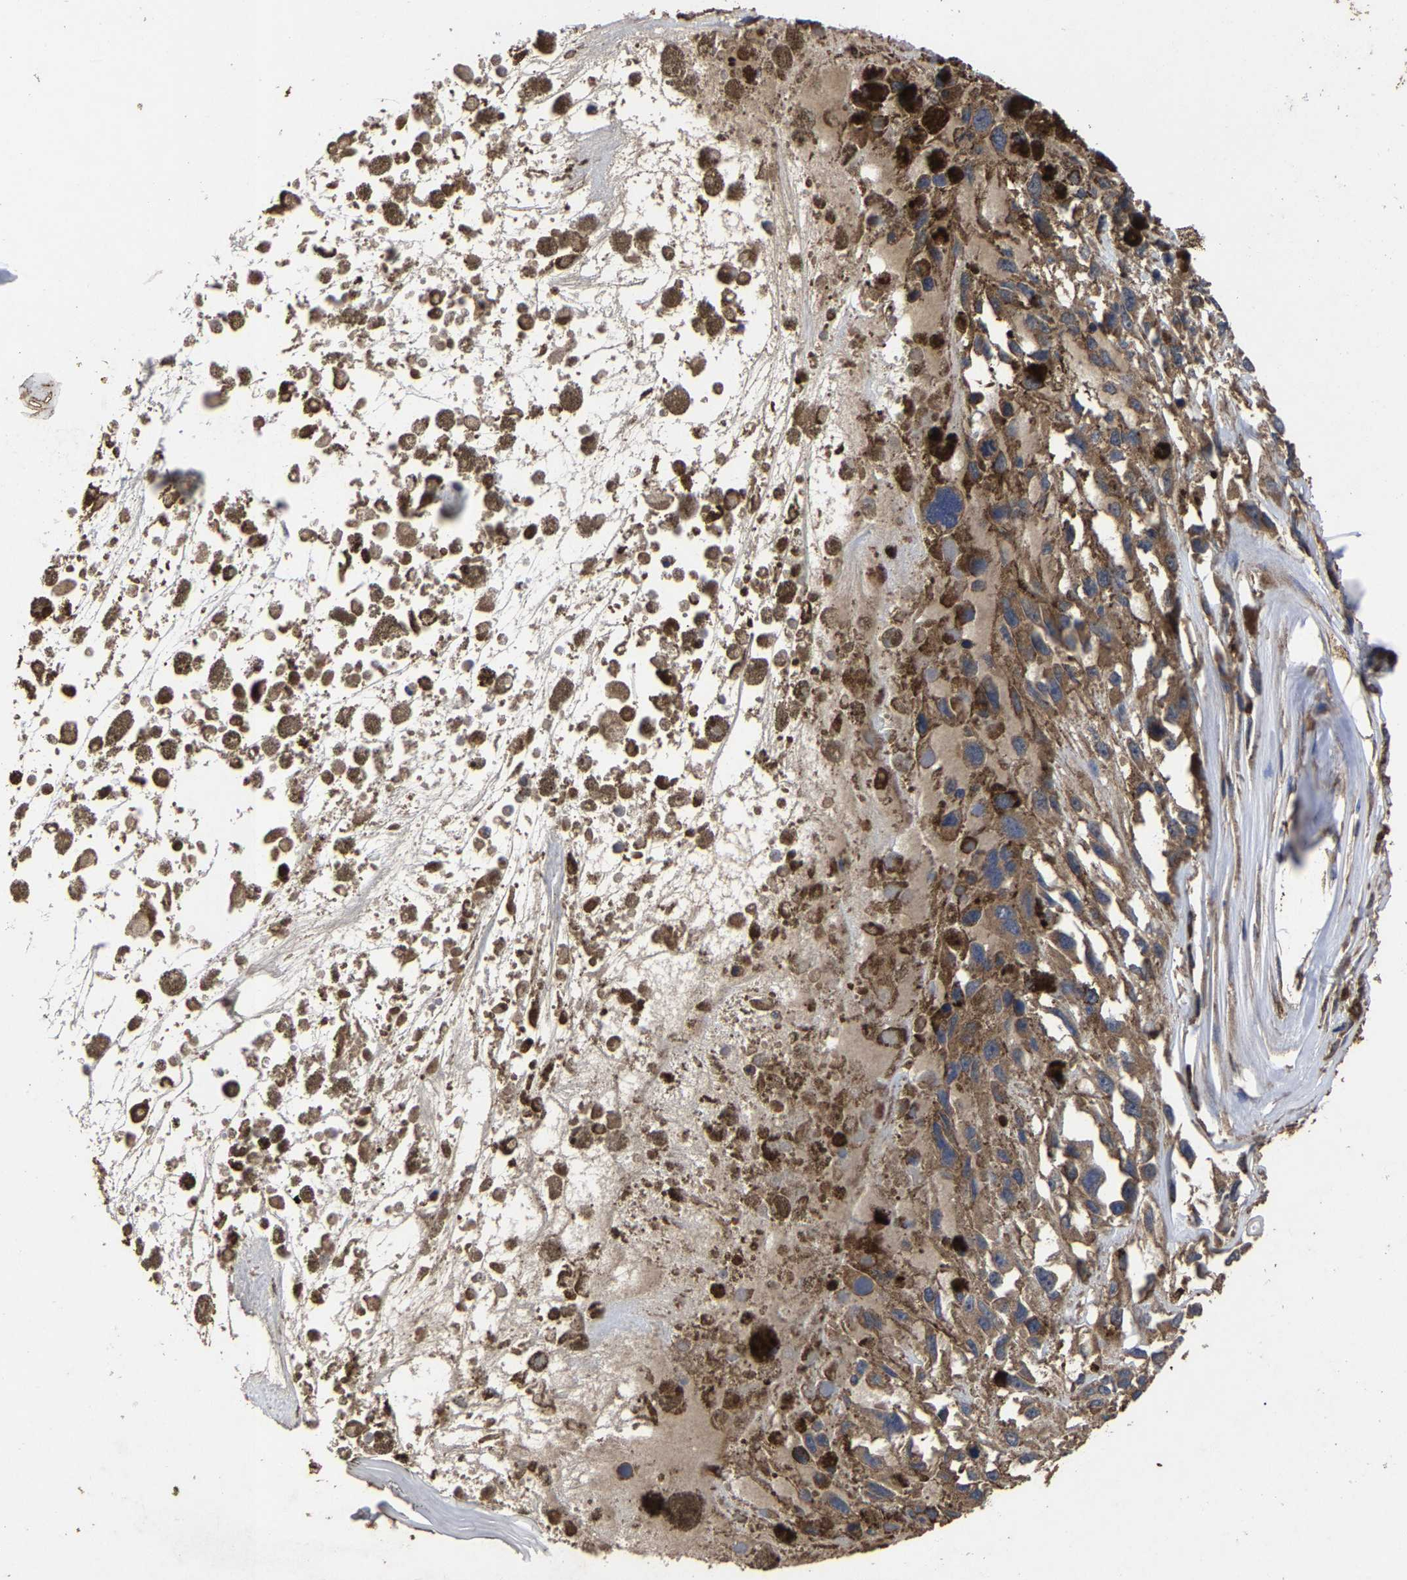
{"staining": {"intensity": "moderate", "quantity": ">75%", "location": "cytoplasmic/membranous"}, "tissue": "melanoma", "cell_type": "Tumor cells", "image_type": "cancer", "snomed": [{"axis": "morphology", "description": "Malignant melanoma, Metastatic site"}, {"axis": "topography", "description": "Lymph node"}], "caption": "Melanoma stained with immunohistochemistry (IHC) displays moderate cytoplasmic/membranous positivity in about >75% of tumor cells. (DAB (3,3'-diaminobenzidine) IHC with brightfield microscopy, high magnification).", "gene": "ITCH", "patient": {"sex": "male", "age": 59}}